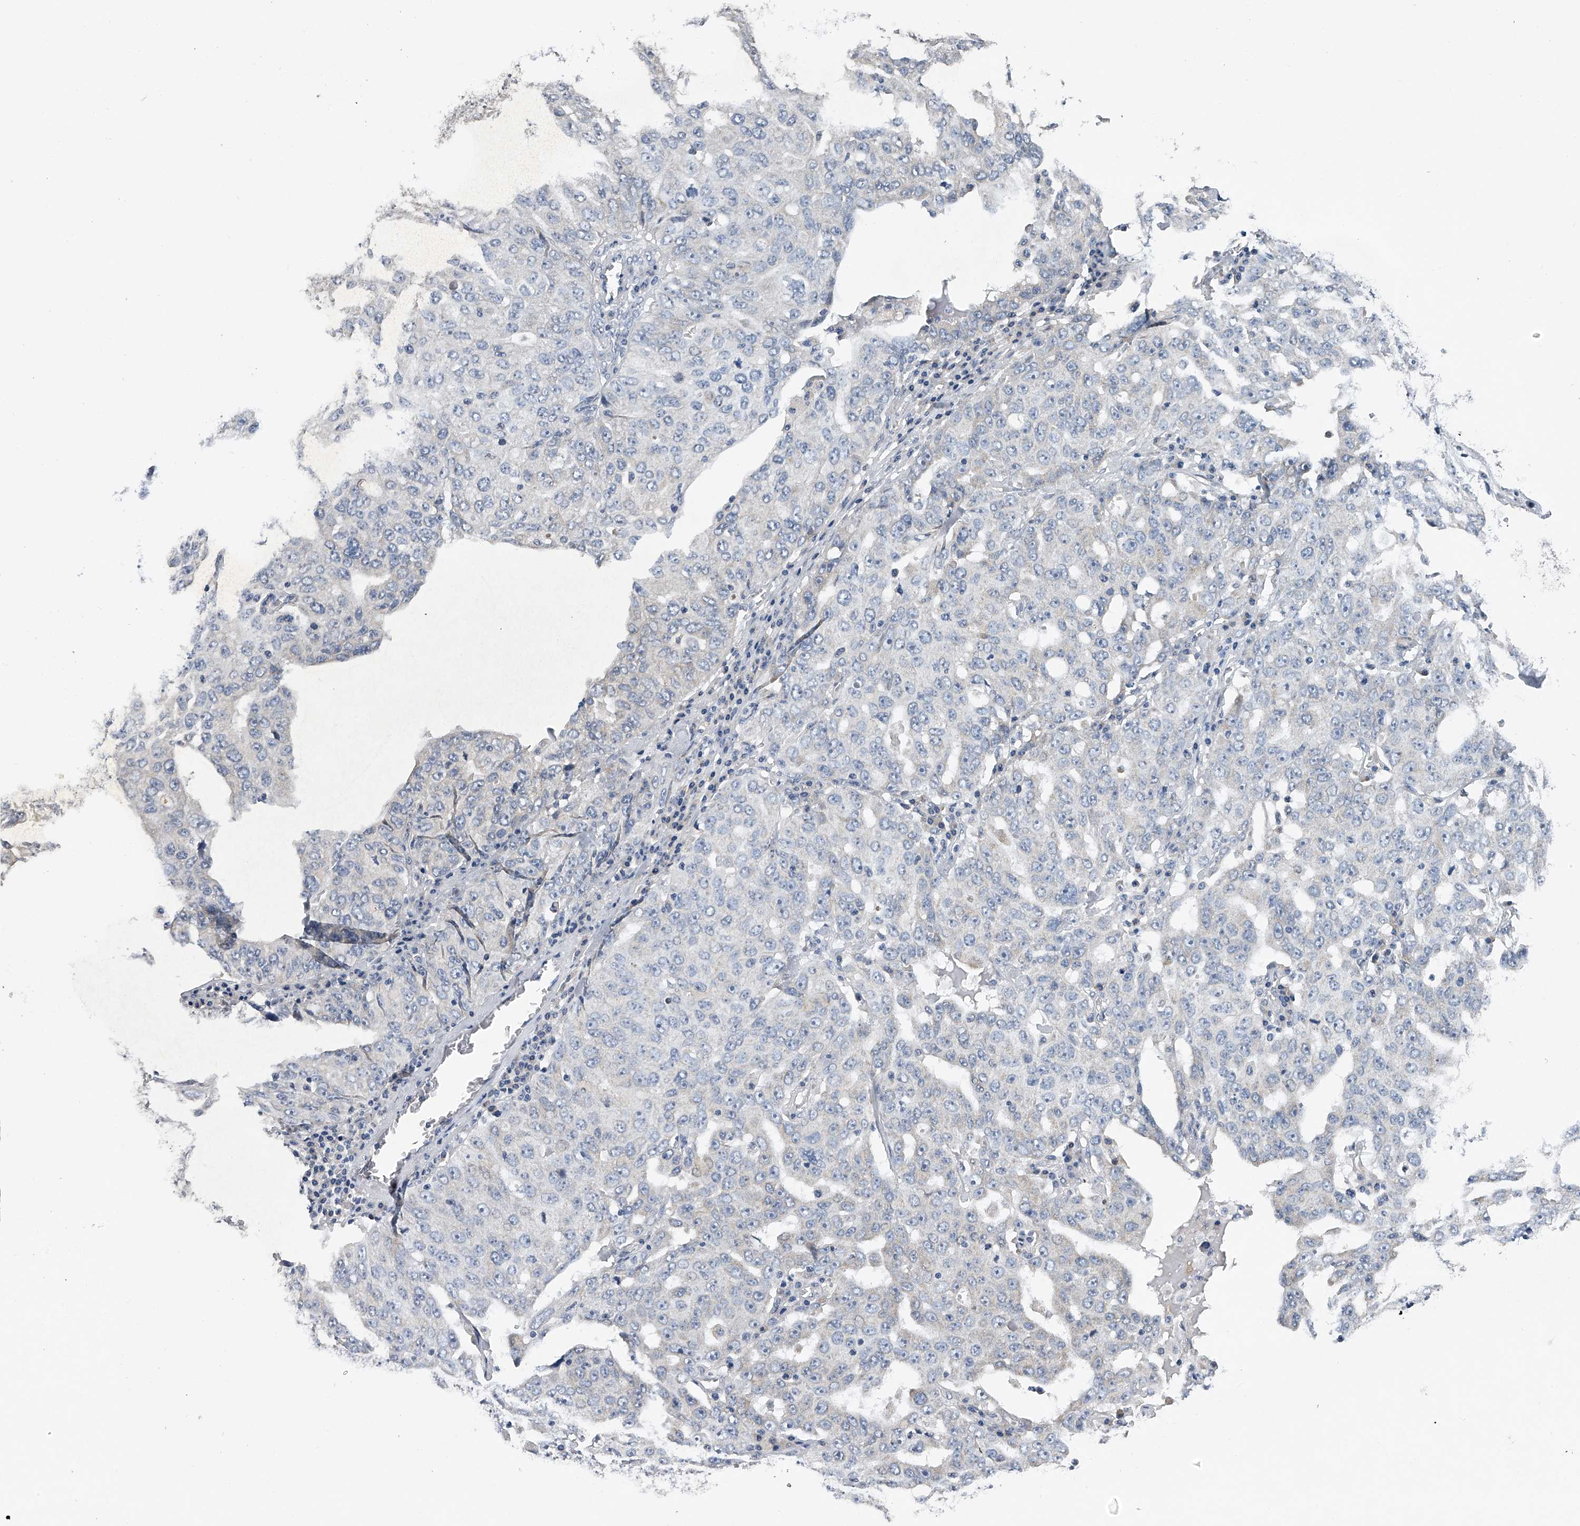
{"staining": {"intensity": "negative", "quantity": "none", "location": "none"}, "tissue": "ovarian cancer", "cell_type": "Tumor cells", "image_type": "cancer", "snomed": [{"axis": "morphology", "description": "Carcinoma, endometroid"}, {"axis": "topography", "description": "Ovary"}], "caption": "IHC histopathology image of neoplastic tissue: ovarian cancer (endometroid carcinoma) stained with DAB demonstrates no significant protein staining in tumor cells.", "gene": "RNF5", "patient": {"sex": "female", "age": 62}}